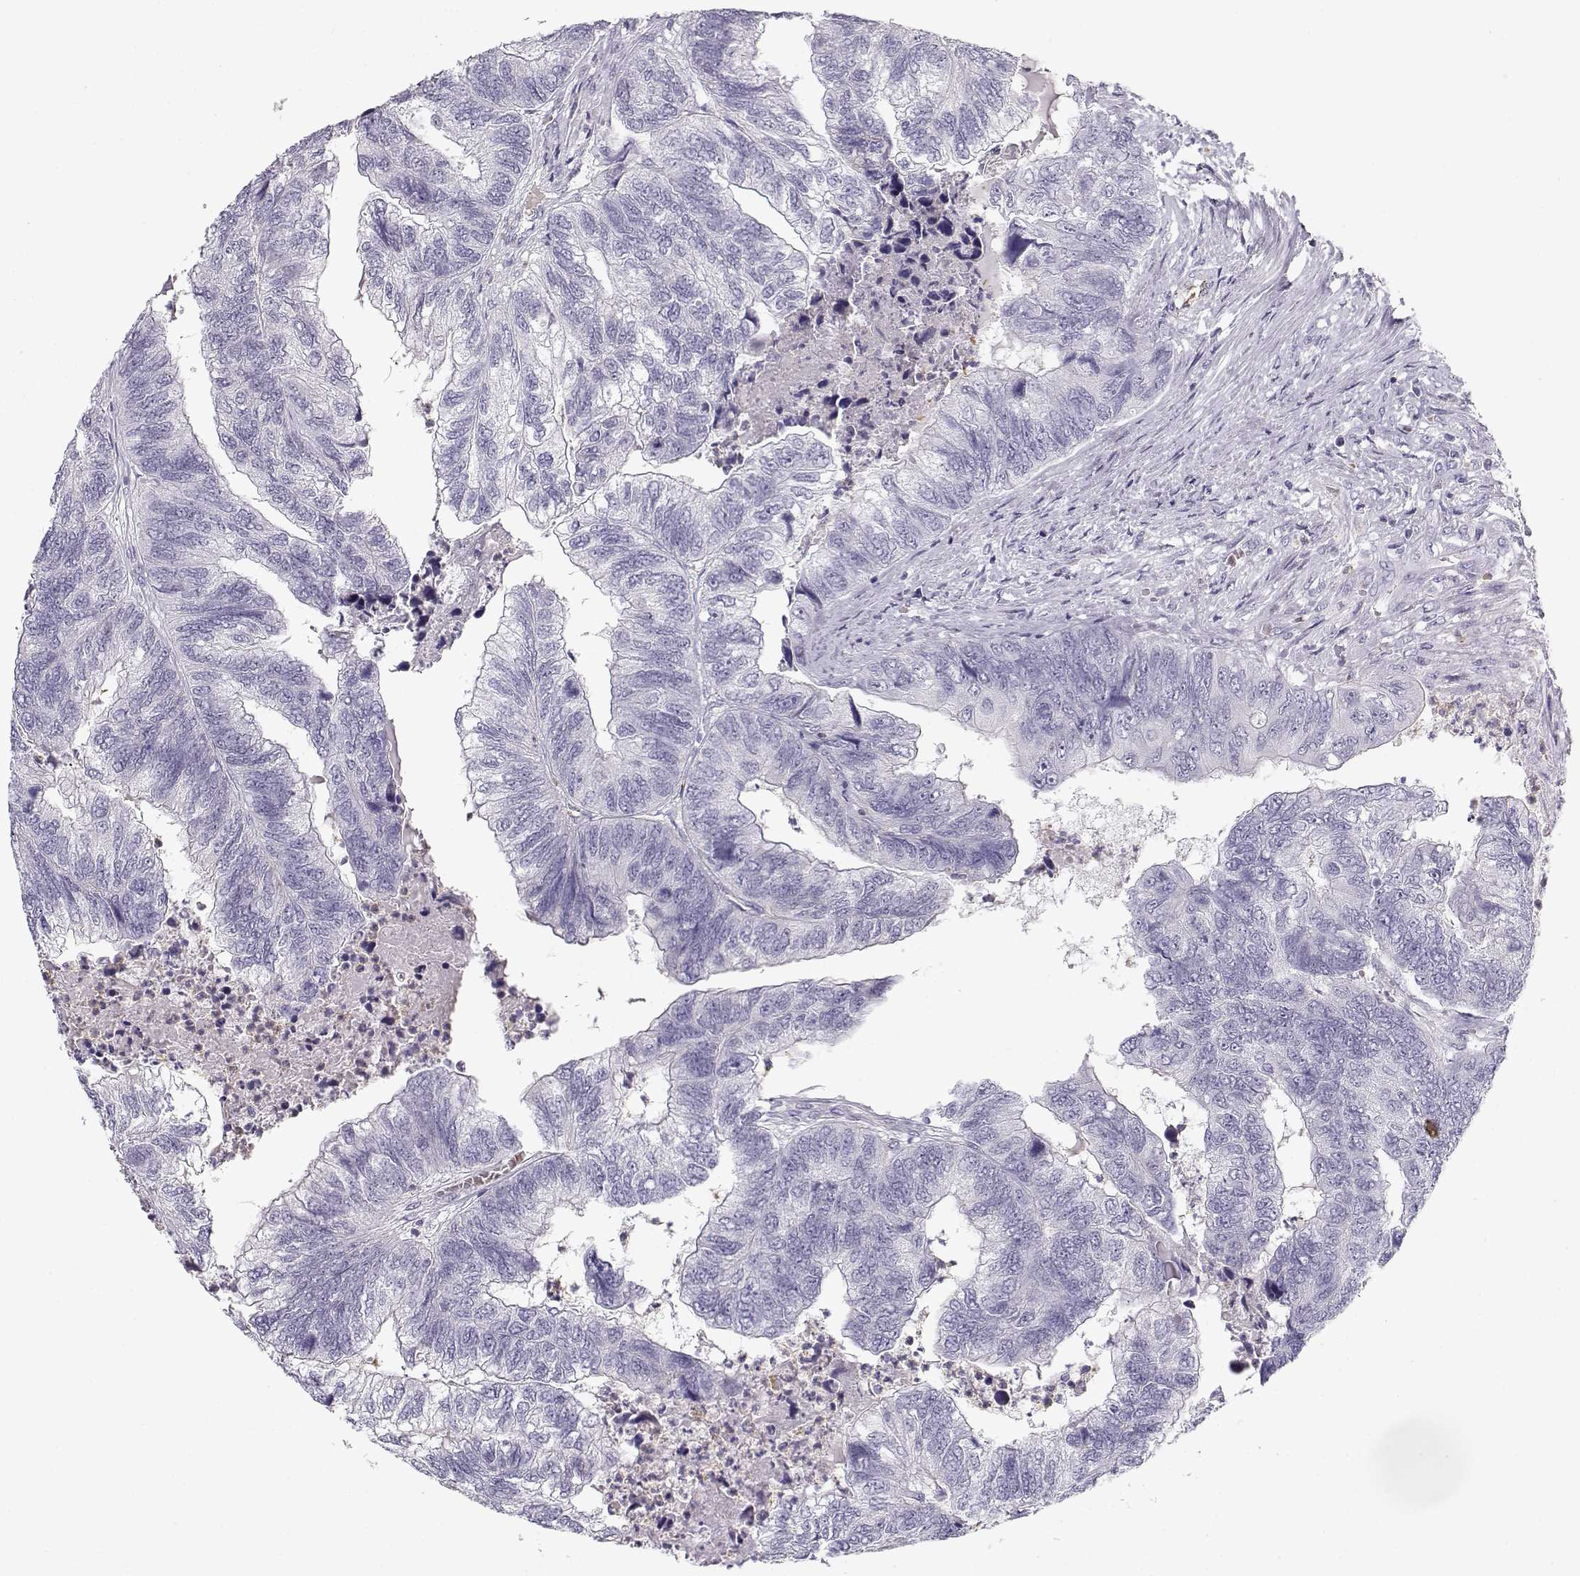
{"staining": {"intensity": "negative", "quantity": "none", "location": "none"}, "tissue": "colorectal cancer", "cell_type": "Tumor cells", "image_type": "cancer", "snomed": [{"axis": "morphology", "description": "Adenocarcinoma, NOS"}, {"axis": "topography", "description": "Colon"}], "caption": "The image displays no significant expression in tumor cells of colorectal adenocarcinoma. Nuclei are stained in blue.", "gene": "MYO1A", "patient": {"sex": "female", "age": 67}}